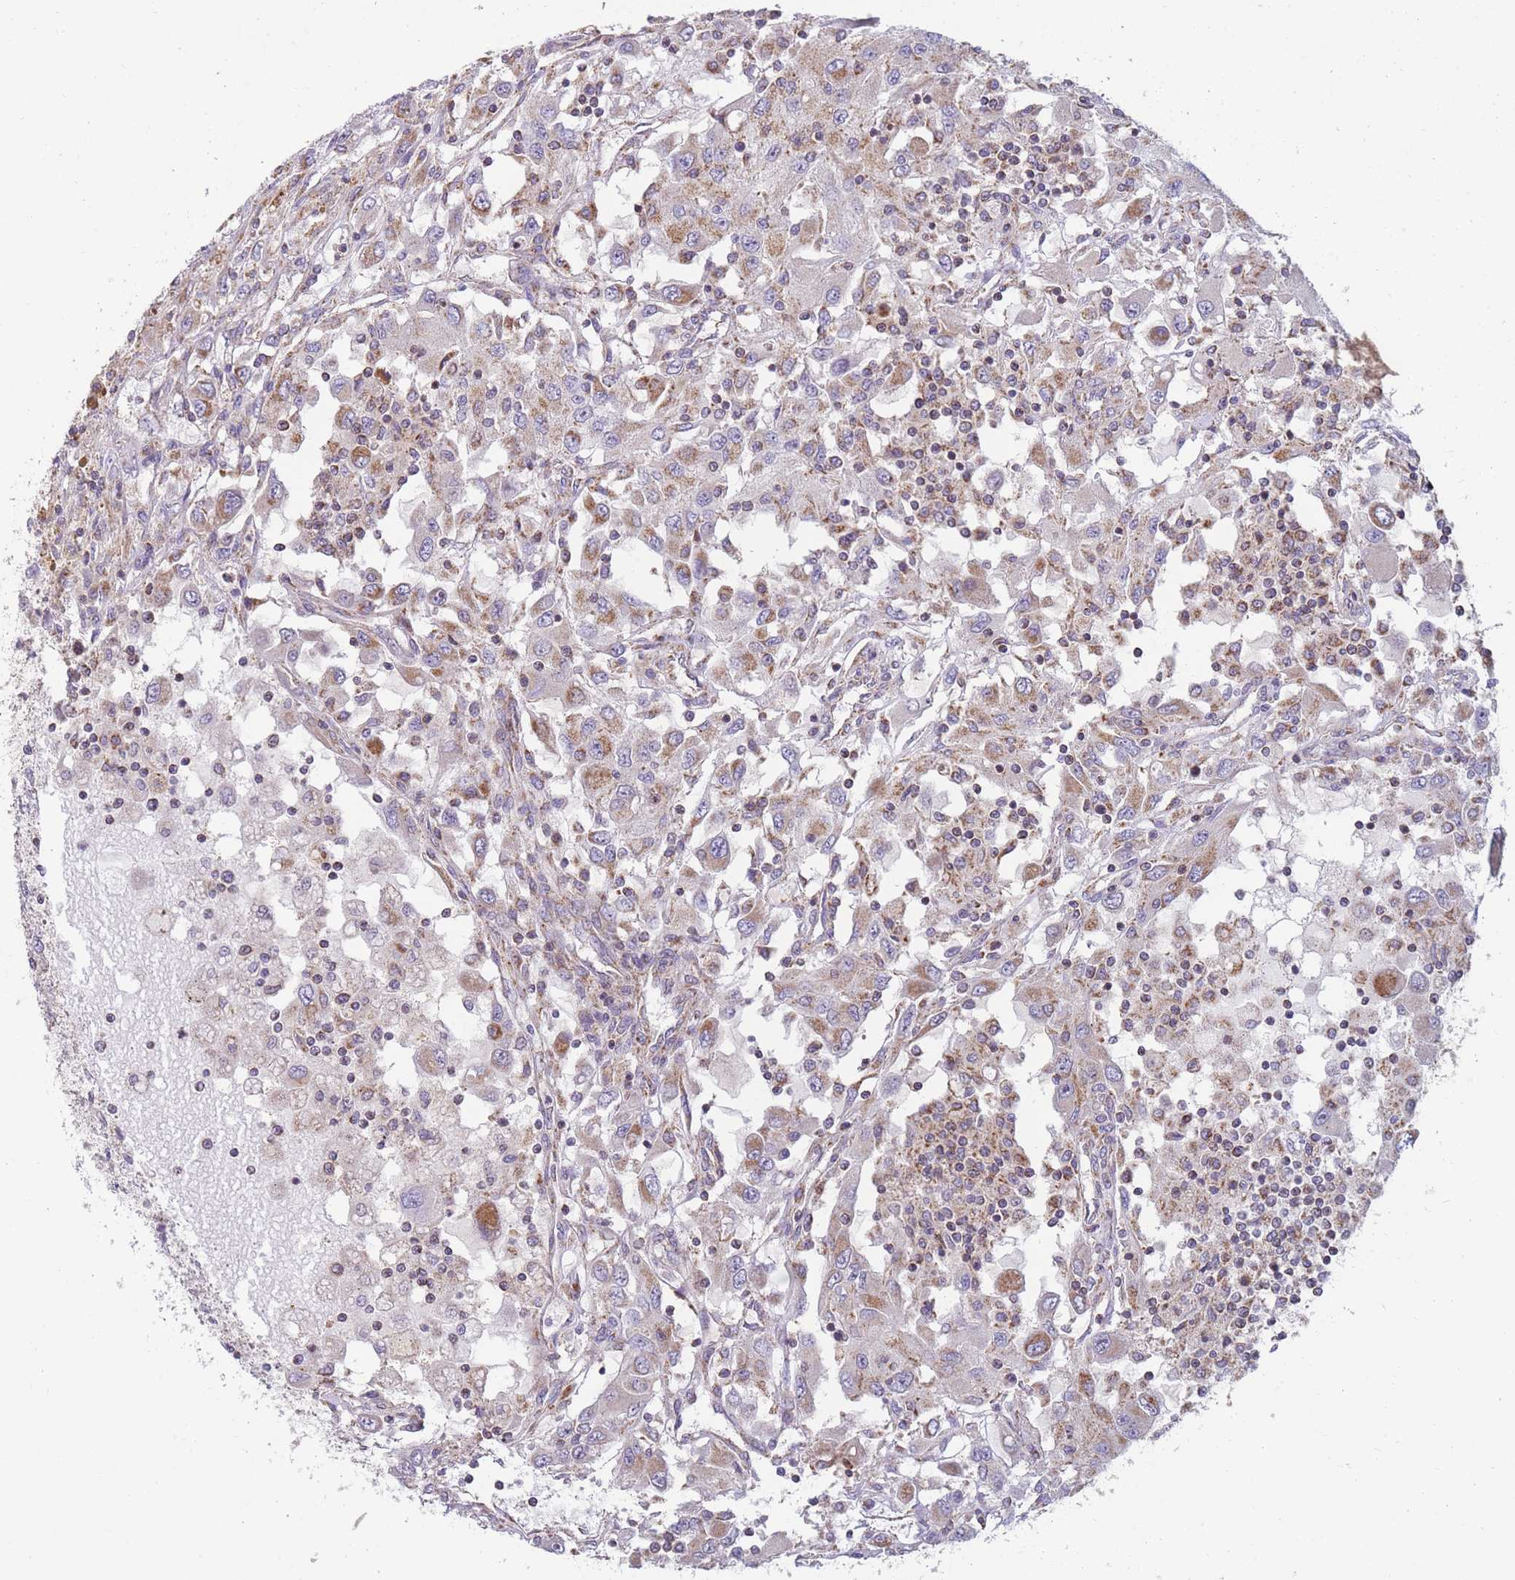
{"staining": {"intensity": "moderate", "quantity": "25%-75%", "location": "cytoplasmic/membranous"}, "tissue": "renal cancer", "cell_type": "Tumor cells", "image_type": "cancer", "snomed": [{"axis": "morphology", "description": "Adenocarcinoma, NOS"}, {"axis": "topography", "description": "Kidney"}], "caption": "Moderate cytoplasmic/membranous protein expression is identified in approximately 25%-75% of tumor cells in renal cancer (adenocarcinoma).", "gene": "NDUFA9", "patient": {"sex": "female", "age": 67}}